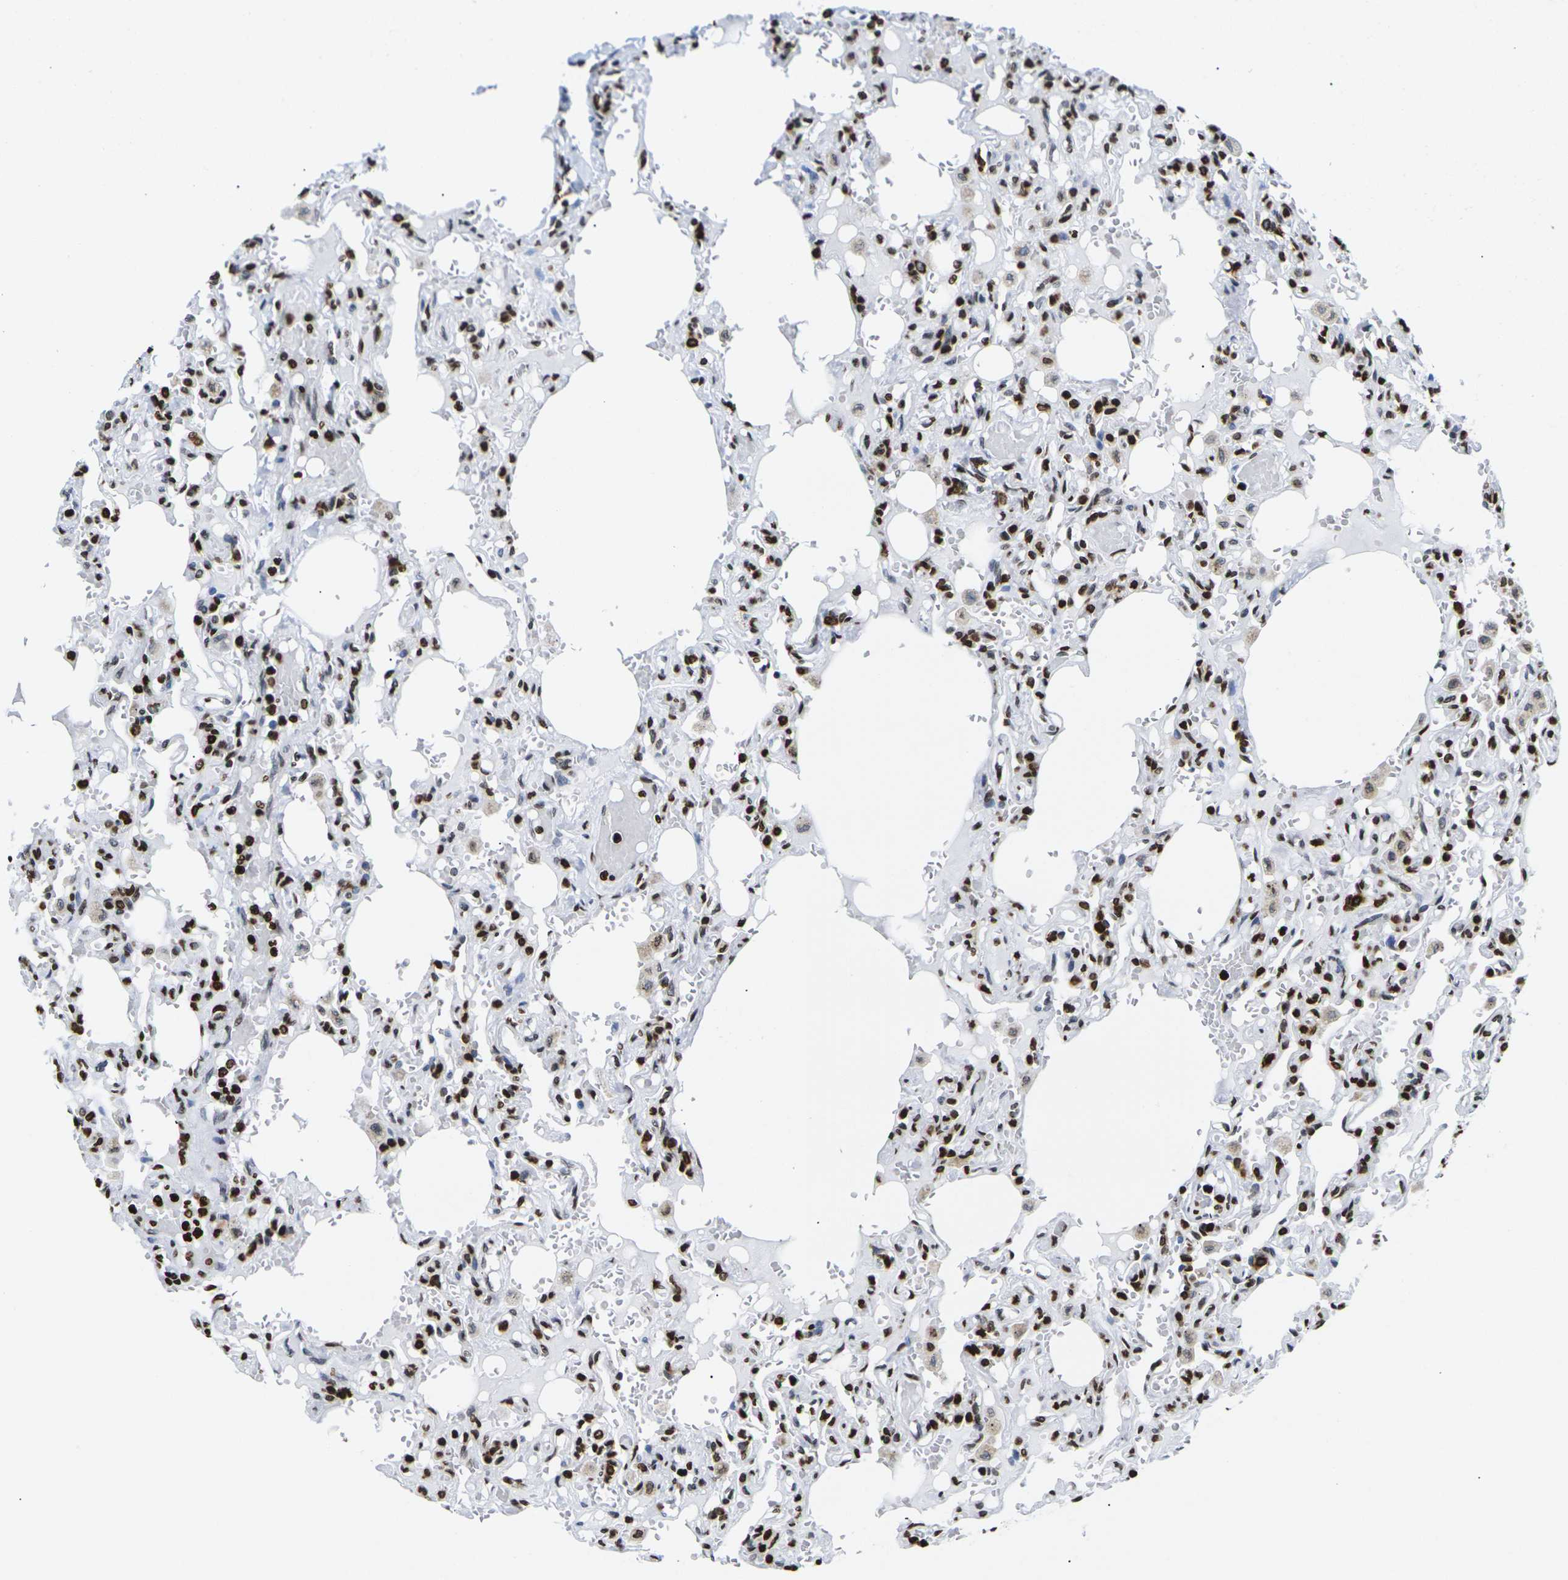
{"staining": {"intensity": "strong", "quantity": "25%-75%", "location": "nuclear"}, "tissue": "lung", "cell_type": "Alveolar cells", "image_type": "normal", "snomed": [{"axis": "morphology", "description": "Normal tissue, NOS"}, {"axis": "topography", "description": "Lung"}], "caption": "An immunohistochemistry (IHC) micrograph of benign tissue is shown. Protein staining in brown highlights strong nuclear positivity in lung within alveolar cells.", "gene": "H2AC21", "patient": {"sex": "male", "age": 21}}